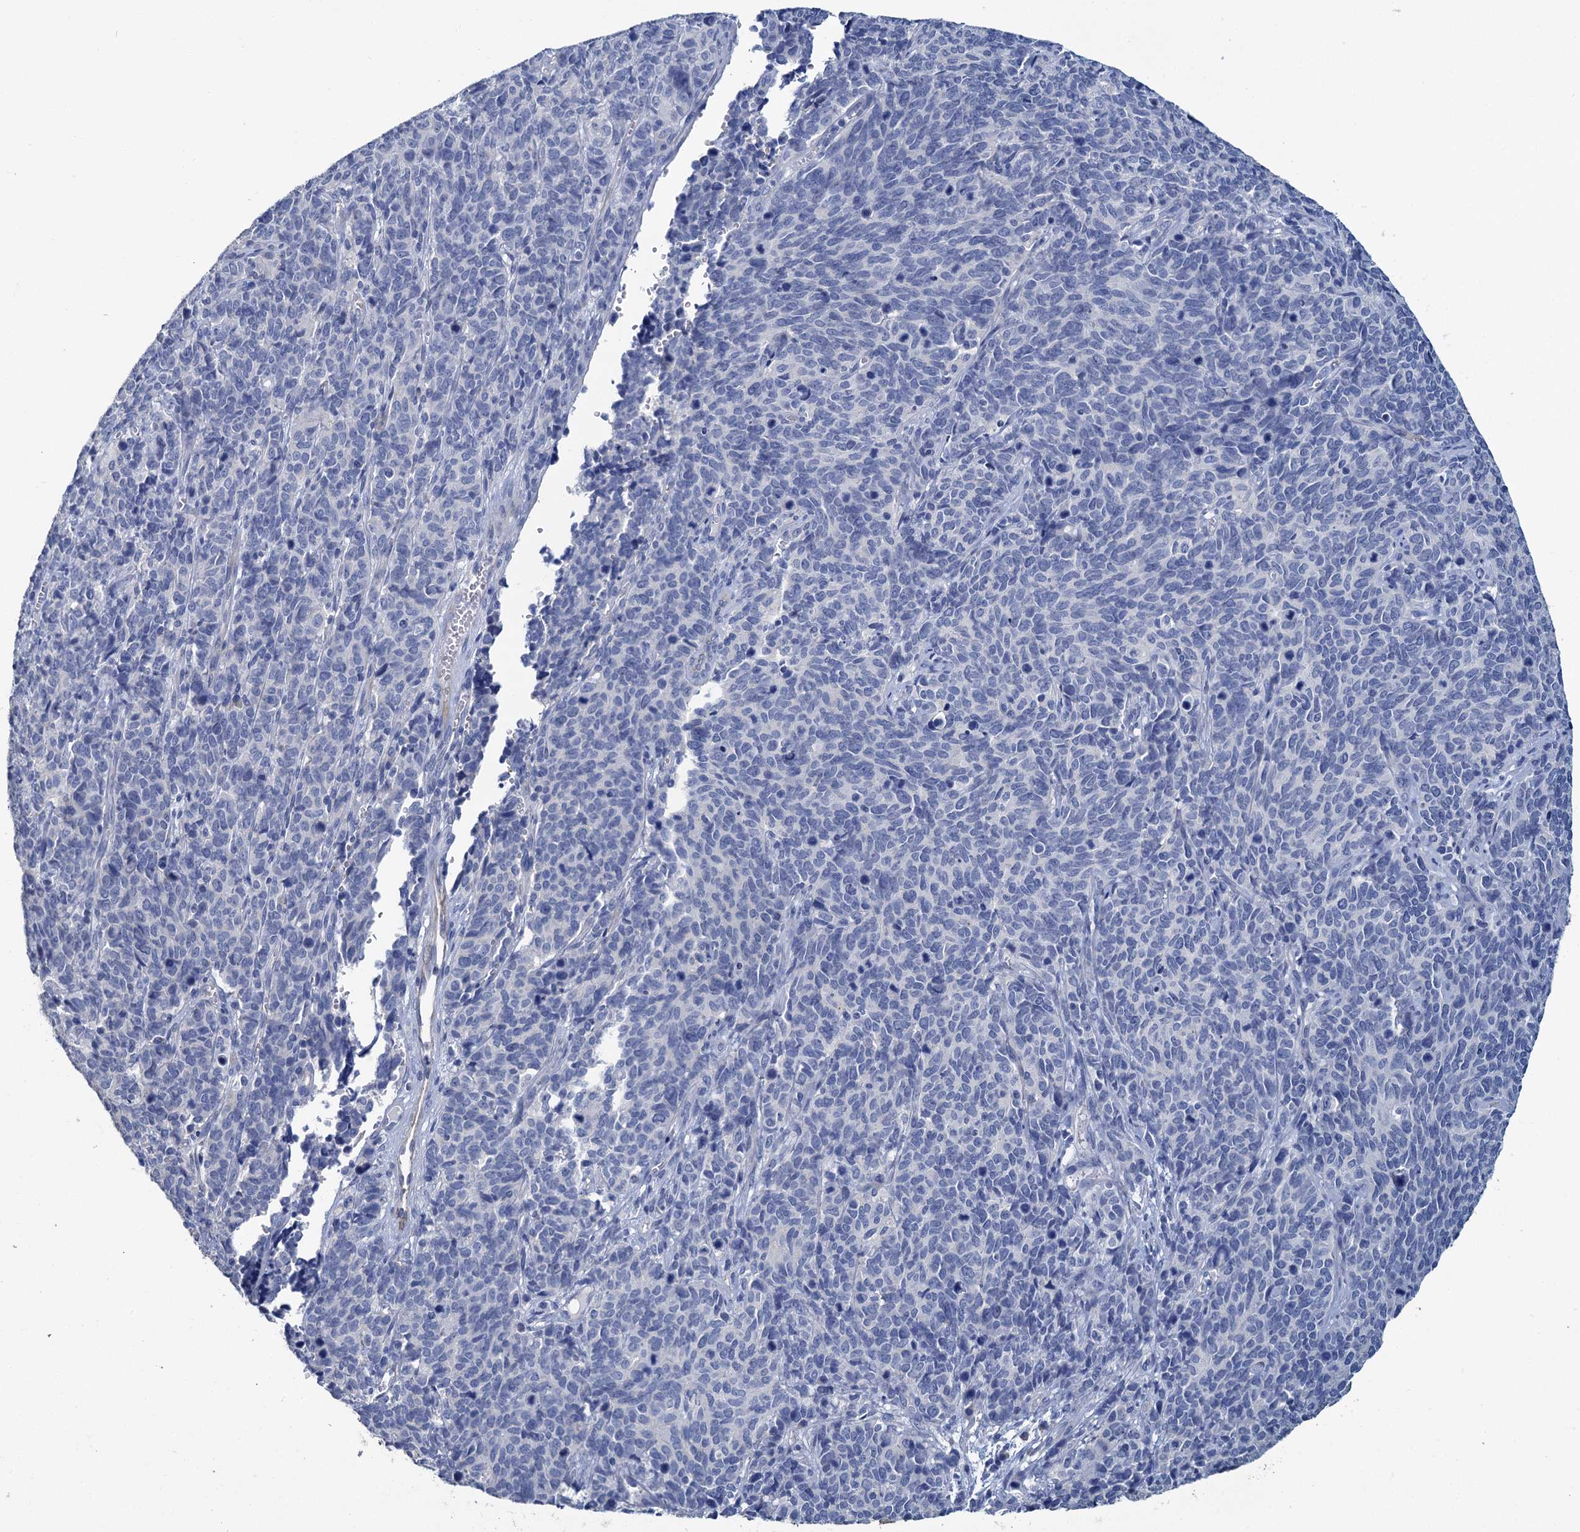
{"staining": {"intensity": "negative", "quantity": "none", "location": "none"}, "tissue": "cervical cancer", "cell_type": "Tumor cells", "image_type": "cancer", "snomed": [{"axis": "morphology", "description": "Squamous cell carcinoma, NOS"}, {"axis": "topography", "description": "Cervix"}], "caption": "Tumor cells show no significant protein positivity in squamous cell carcinoma (cervical).", "gene": "SNCB", "patient": {"sex": "female", "age": 60}}